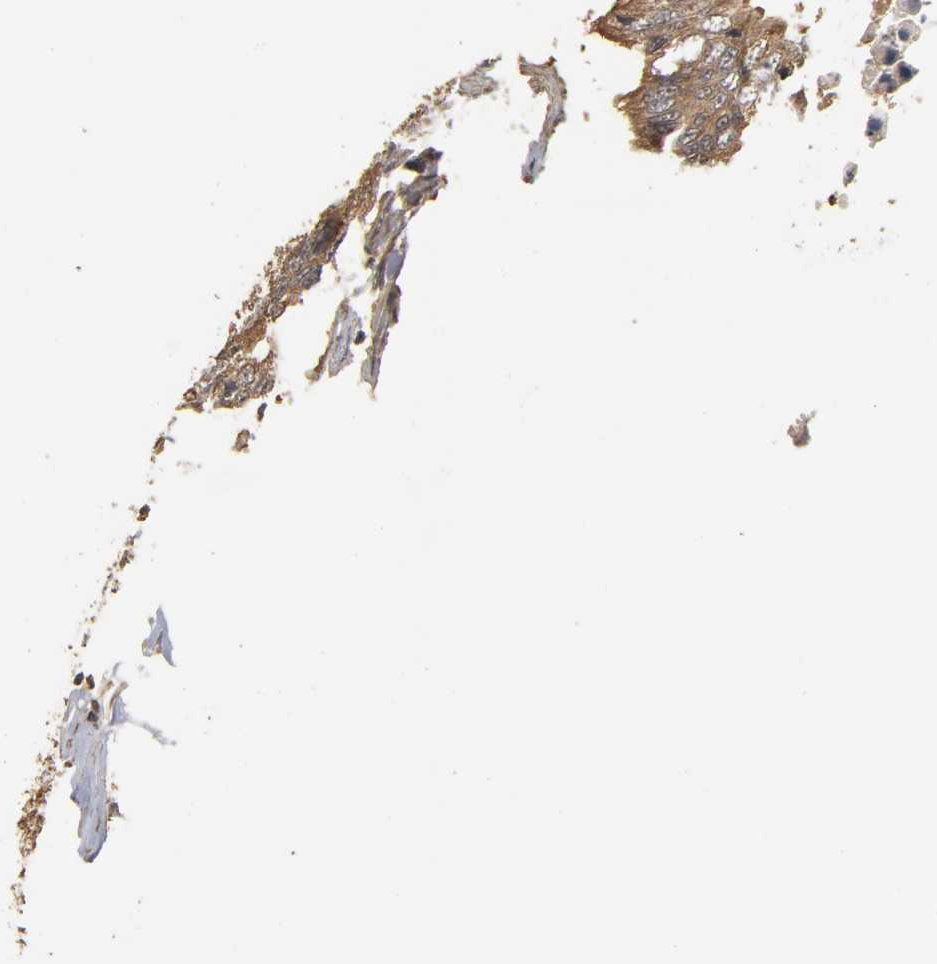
{"staining": {"intensity": "moderate", "quantity": ">75%", "location": "cytoplasmic/membranous"}, "tissue": "colorectal cancer", "cell_type": "Tumor cells", "image_type": "cancer", "snomed": [{"axis": "morphology", "description": "Adenocarcinoma, NOS"}, {"axis": "topography", "description": "Colon"}], "caption": "Colorectal cancer (adenocarcinoma) tissue exhibits moderate cytoplasmic/membranous positivity in about >75% of tumor cells The protein is shown in brown color, while the nuclei are stained blue.", "gene": "ARHGEF7", "patient": {"sex": "male", "age": 71}}